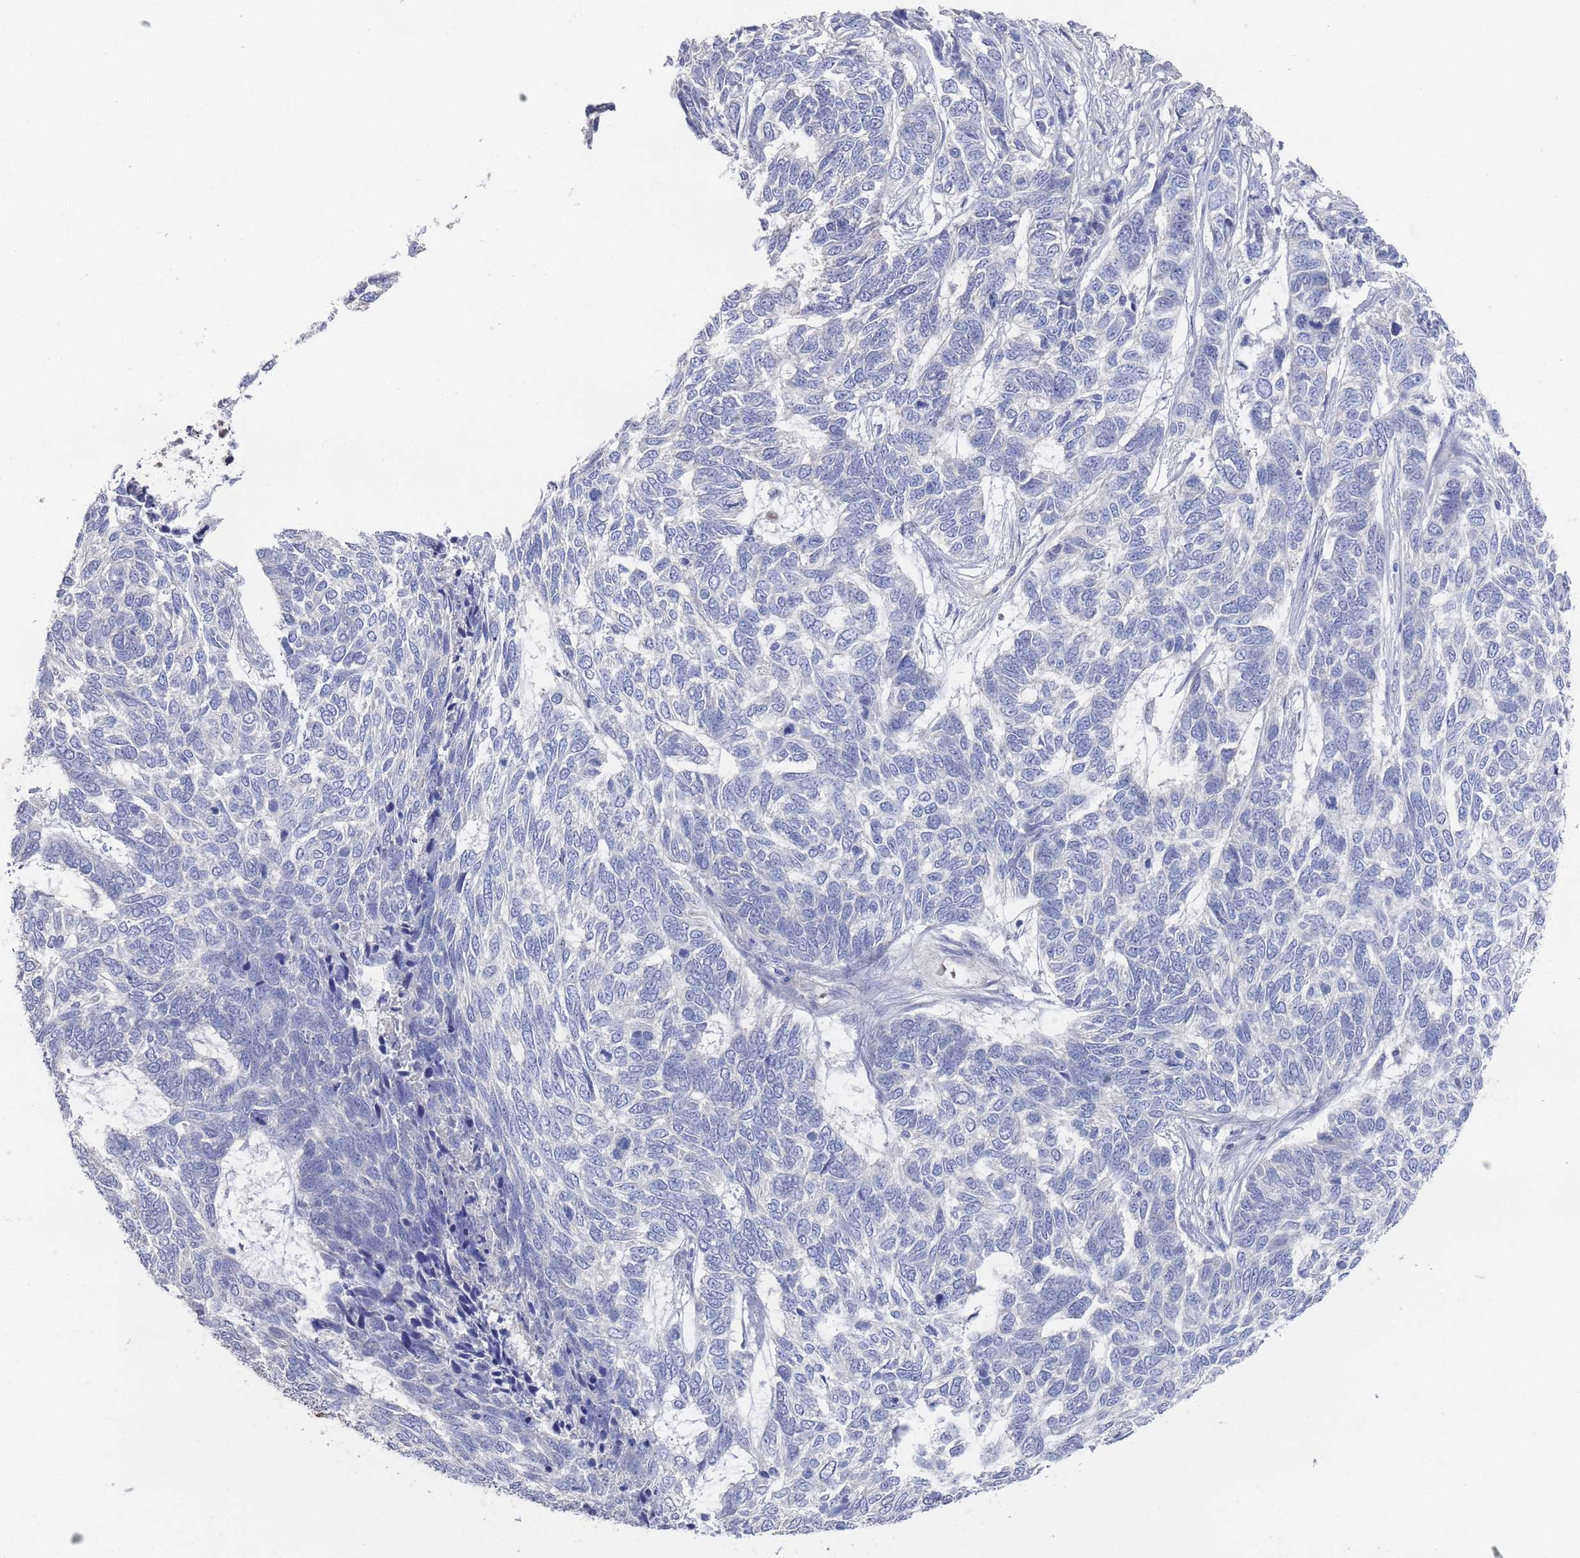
{"staining": {"intensity": "negative", "quantity": "none", "location": "none"}, "tissue": "skin cancer", "cell_type": "Tumor cells", "image_type": "cancer", "snomed": [{"axis": "morphology", "description": "Basal cell carcinoma"}, {"axis": "topography", "description": "Skin"}], "caption": "An image of human basal cell carcinoma (skin) is negative for staining in tumor cells. (DAB immunohistochemistry, high magnification).", "gene": "TMCO3", "patient": {"sex": "female", "age": 65}}